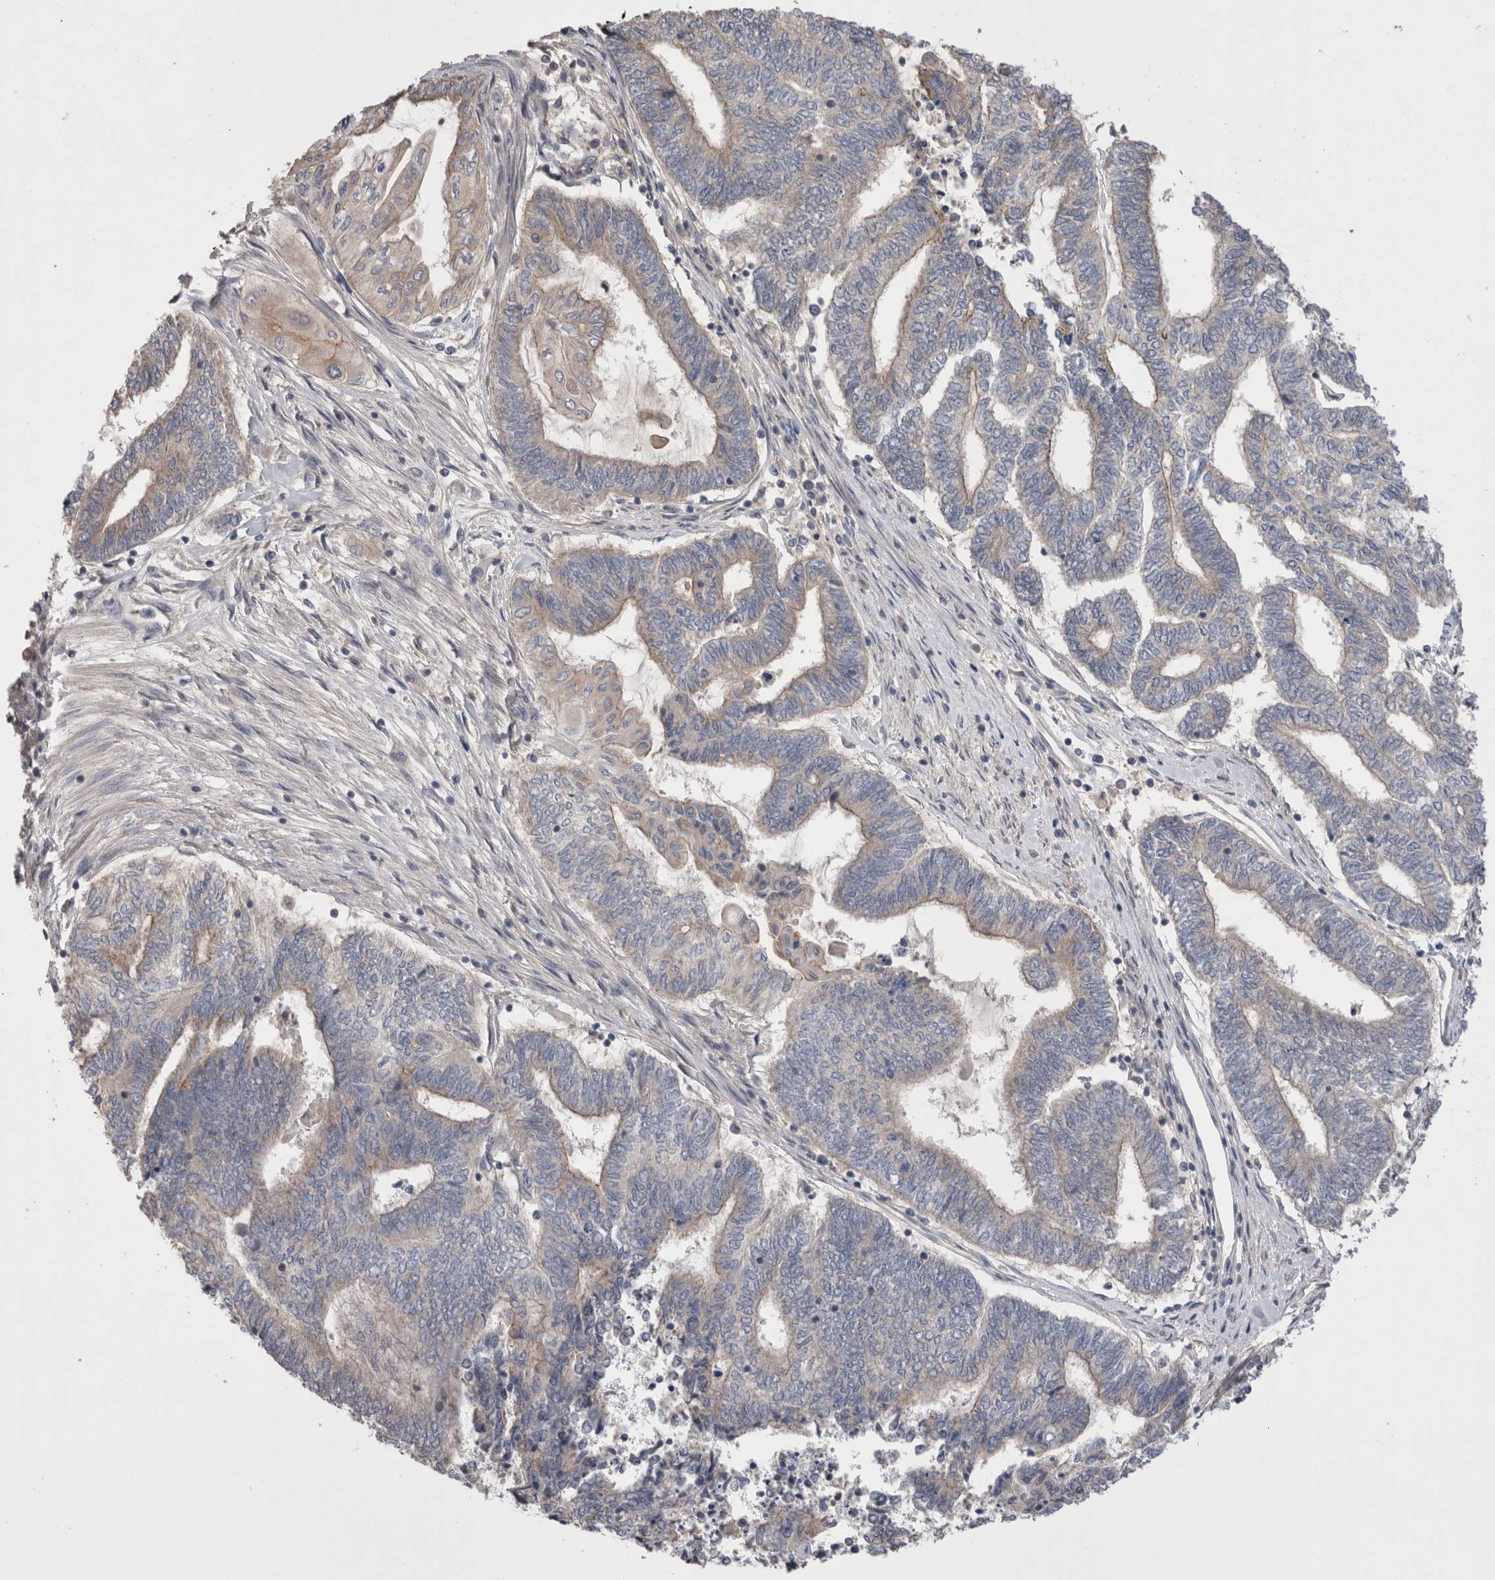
{"staining": {"intensity": "moderate", "quantity": "25%-75%", "location": "cytoplasmic/membranous"}, "tissue": "endometrial cancer", "cell_type": "Tumor cells", "image_type": "cancer", "snomed": [{"axis": "morphology", "description": "Adenocarcinoma, NOS"}, {"axis": "topography", "description": "Uterus"}, {"axis": "topography", "description": "Endometrium"}], "caption": "Protein expression analysis of human endometrial cancer (adenocarcinoma) reveals moderate cytoplasmic/membranous positivity in about 25%-75% of tumor cells.", "gene": "OTOR", "patient": {"sex": "female", "age": 70}}